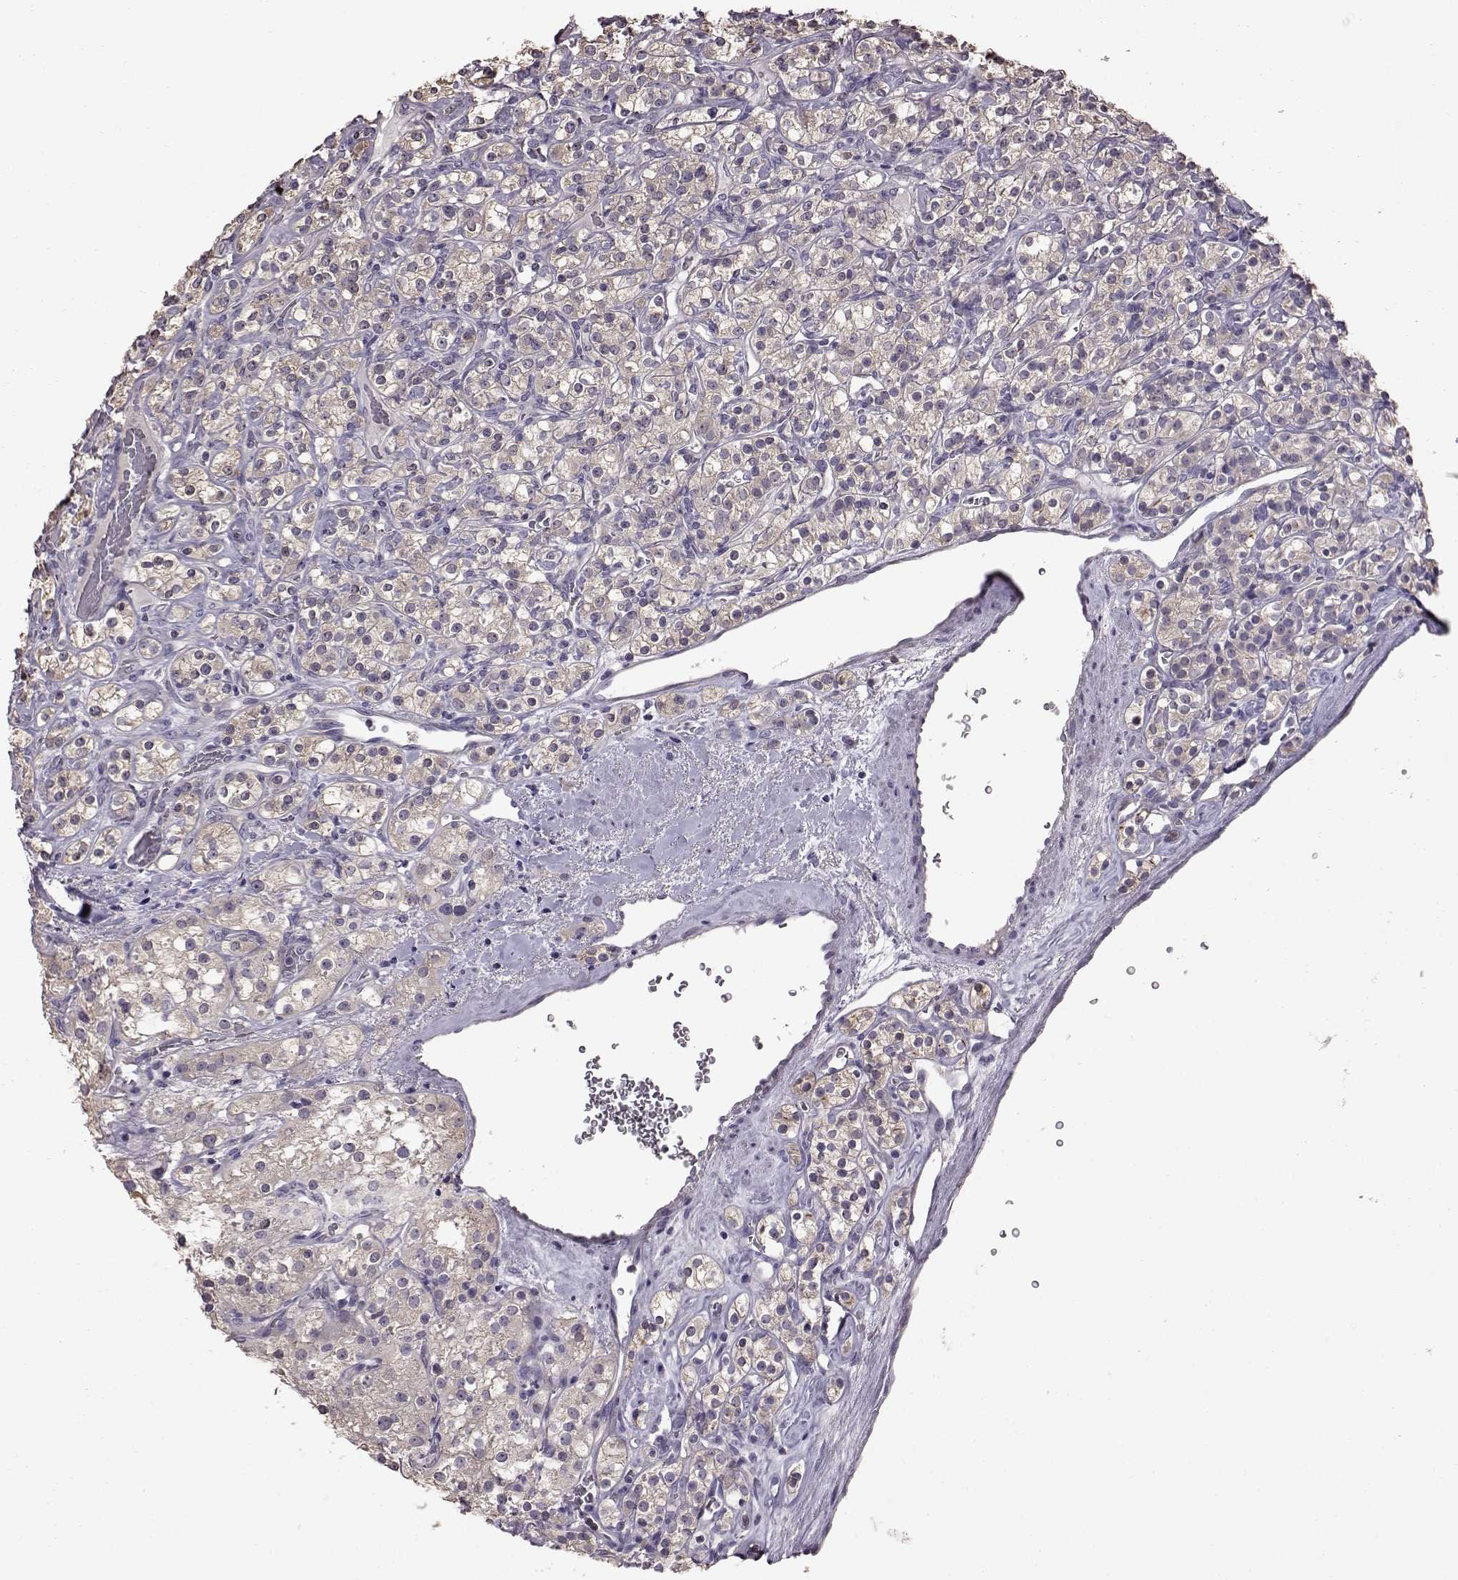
{"staining": {"intensity": "negative", "quantity": "none", "location": "none"}, "tissue": "renal cancer", "cell_type": "Tumor cells", "image_type": "cancer", "snomed": [{"axis": "morphology", "description": "Adenocarcinoma, NOS"}, {"axis": "topography", "description": "Kidney"}], "caption": "This is an immunohistochemistry photomicrograph of renal adenocarcinoma. There is no staining in tumor cells.", "gene": "ADGRG2", "patient": {"sex": "male", "age": 77}}